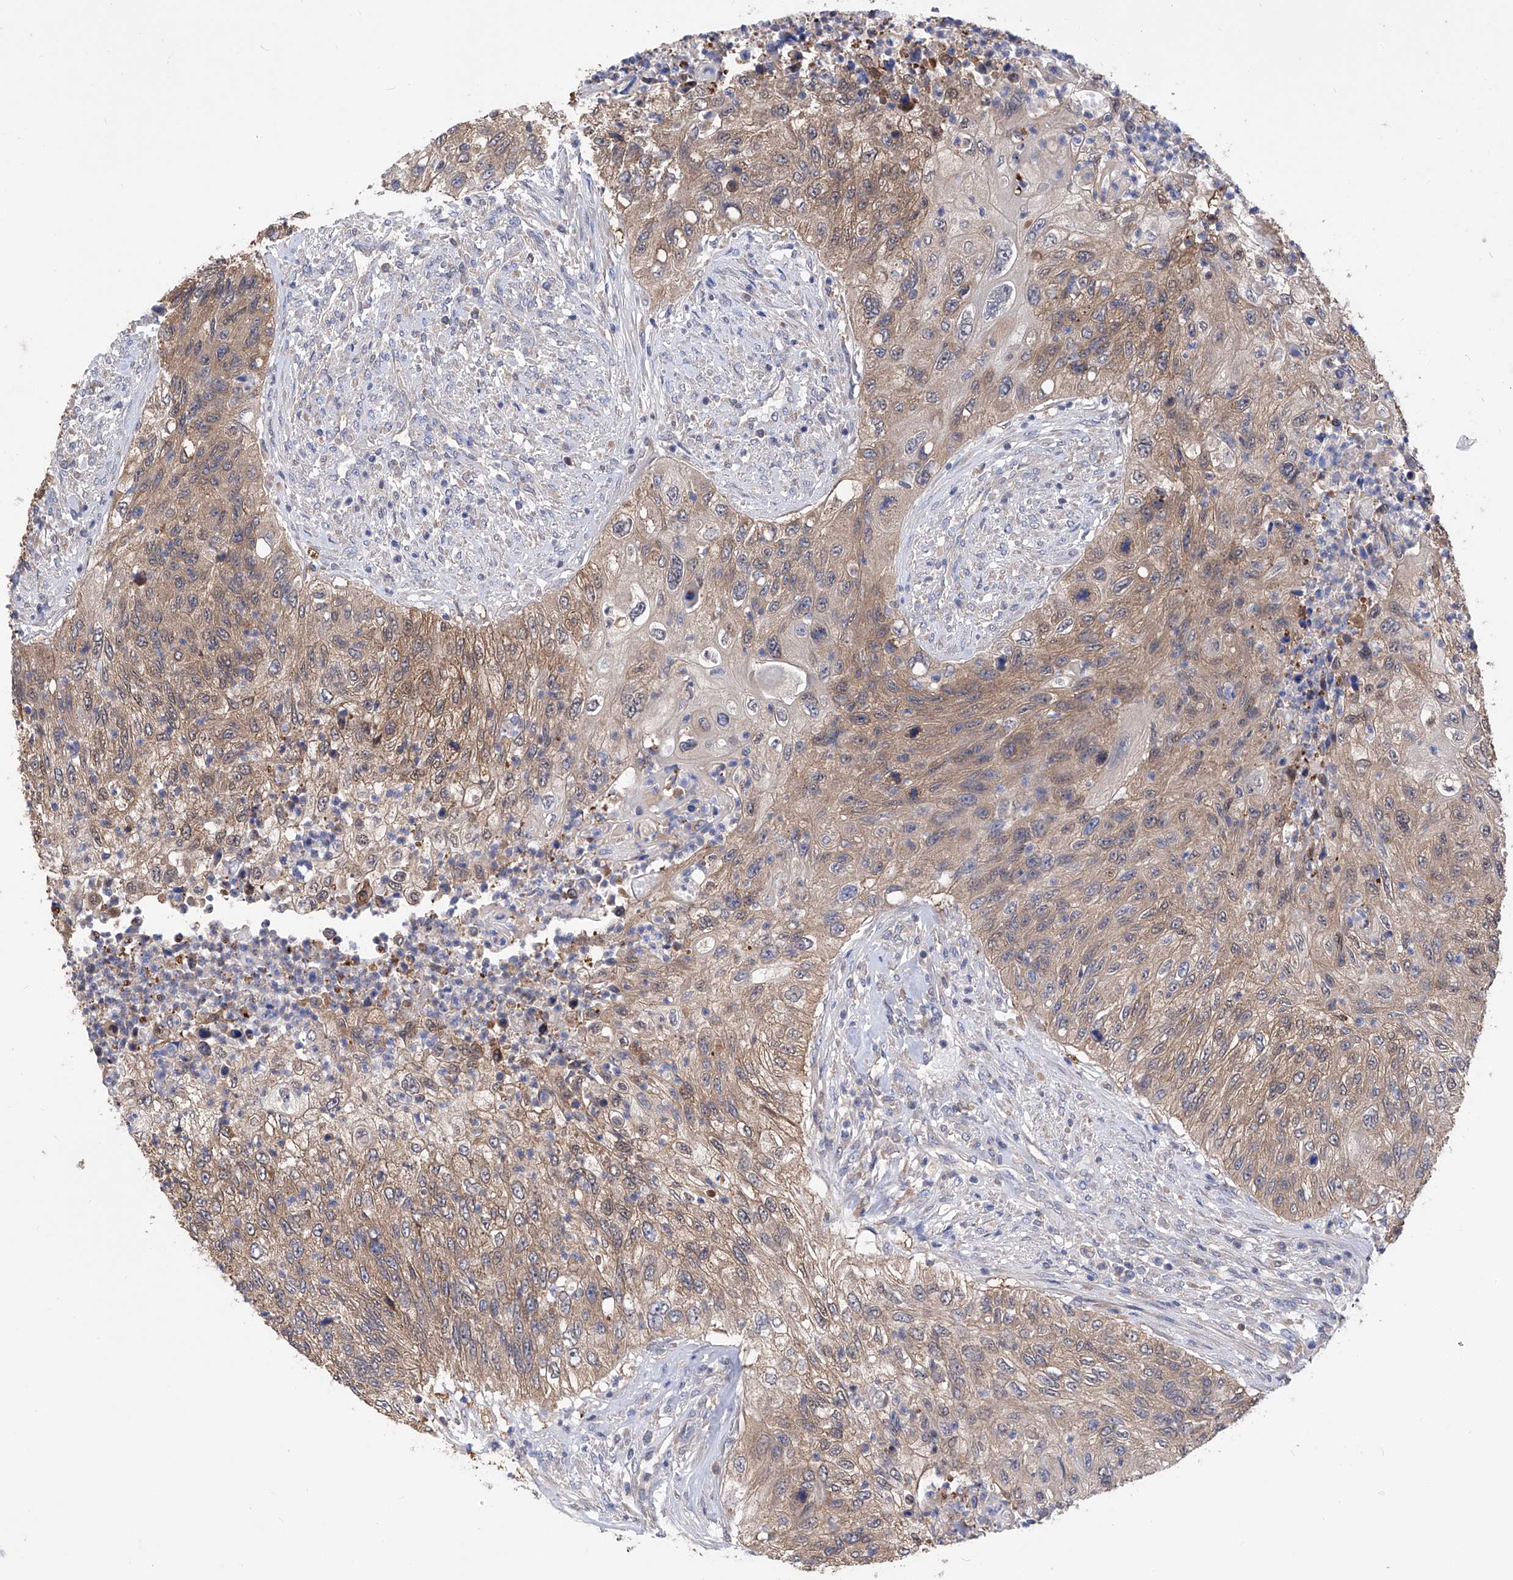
{"staining": {"intensity": "moderate", "quantity": ">75%", "location": "cytoplasmic/membranous"}, "tissue": "urothelial cancer", "cell_type": "Tumor cells", "image_type": "cancer", "snomed": [{"axis": "morphology", "description": "Urothelial carcinoma, High grade"}, {"axis": "topography", "description": "Urinary bladder"}], "caption": "About >75% of tumor cells in human urothelial cancer exhibit moderate cytoplasmic/membranous protein expression as visualized by brown immunohistochemical staining.", "gene": "SPATA20", "patient": {"sex": "female", "age": 60}}